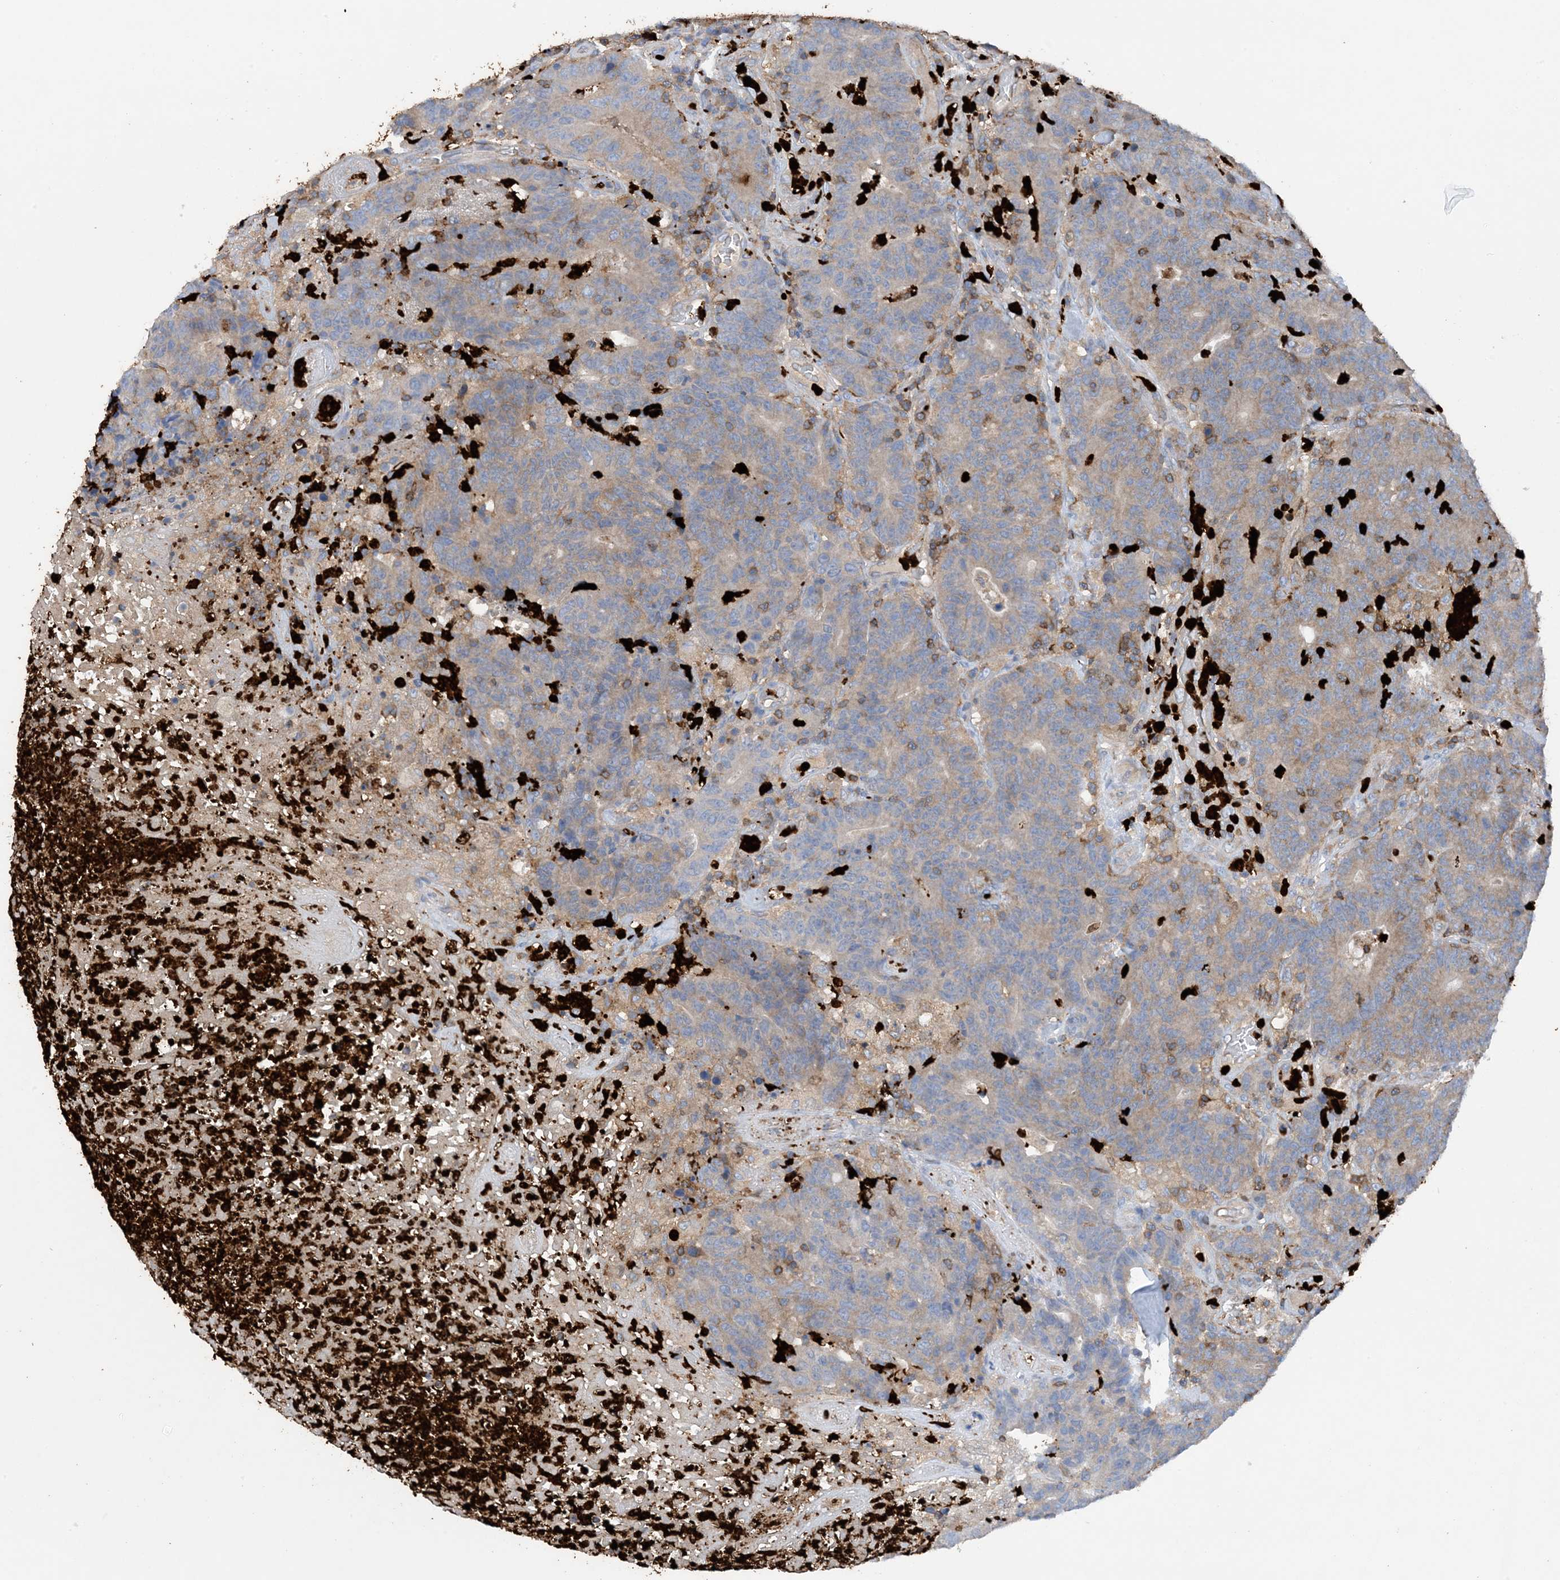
{"staining": {"intensity": "weak", "quantity": "<25%", "location": "cytoplasmic/membranous"}, "tissue": "colorectal cancer", "cell_type": "Tumor cells", "image_type": "cancer", "snomed": [{"axis": "morphology", "description": "Normal tissue, NOS"}, {"axis": "morphology", "description": "Adenocarcinoma, NOS"}, {"axis": "topography", "description": "Colon"}], "caption": "The histopathology image demonstrates no significant expression in tumor cells of colorectal cancer (adenocarcinoma).", "gene": "PHACTR2", "patient": {"sex": "female", "age": 75}}